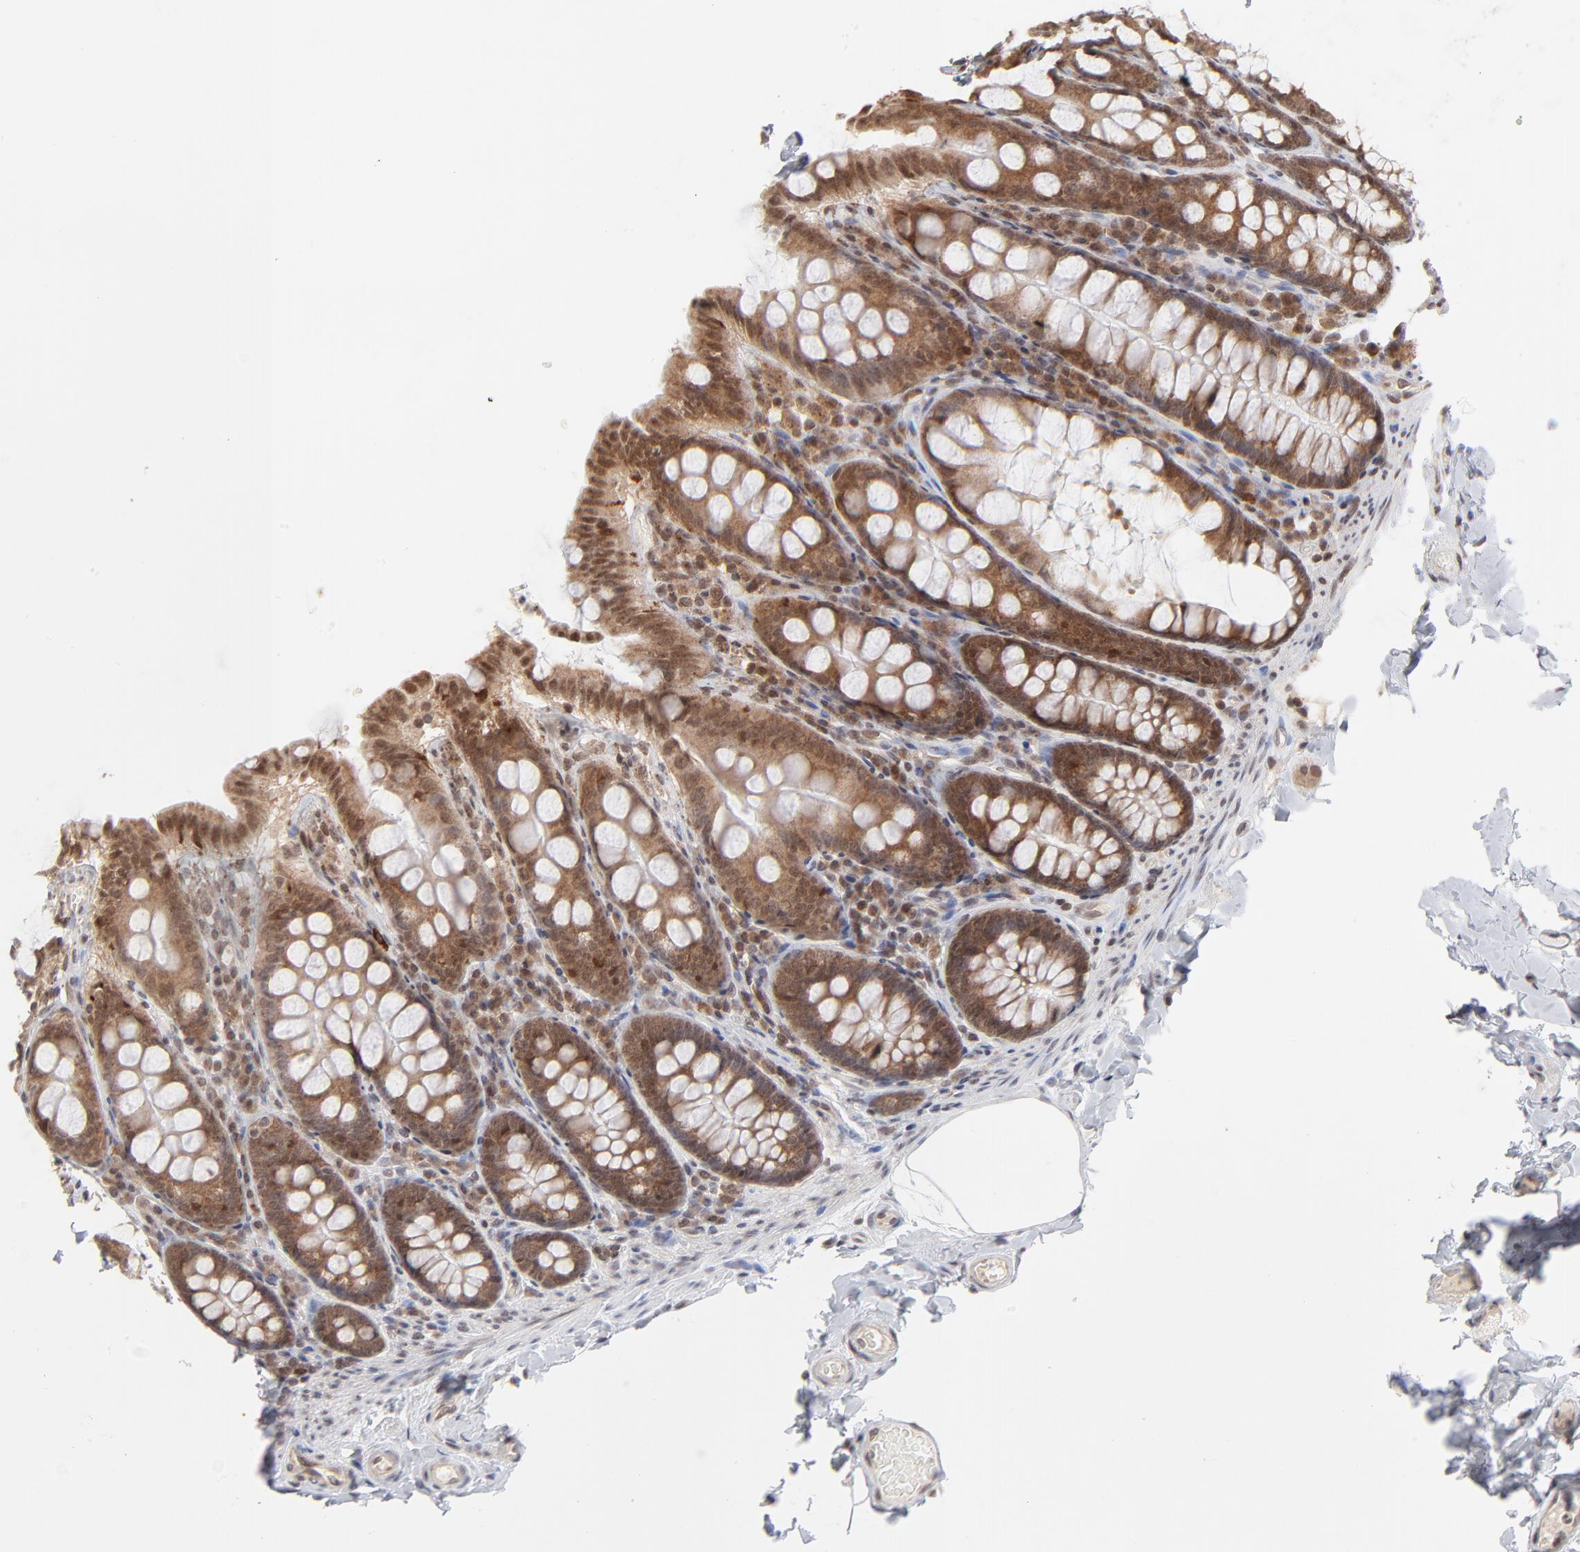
{"staining": {"intensity": "weak", "quantity": "25%-75%", "location": "cytoplasmic/membranous,nuclear"}, "tissue": "colon", "cell_type": "Endothelial cells", "image_type": "normal", "snomed": [{"axis": "morphology", "description": "Normal tissue, NOS"}, {"axis": "topography", "description": "Colon"}], "caption": "A high-resolution micrograph shows IHC staining of normal colon, which displays weak cytoplasmic/membranous,nuclear expression in approximately 25%-75% of endothelial cells. (Stains: DAB (3,3'-diaminobenzidine) in brown, nuclei in blue, Microscopy: brightfield microscopy at high magnification).", "gene": "ARIH1", "patient": {"sex": "female", "age": 61}}